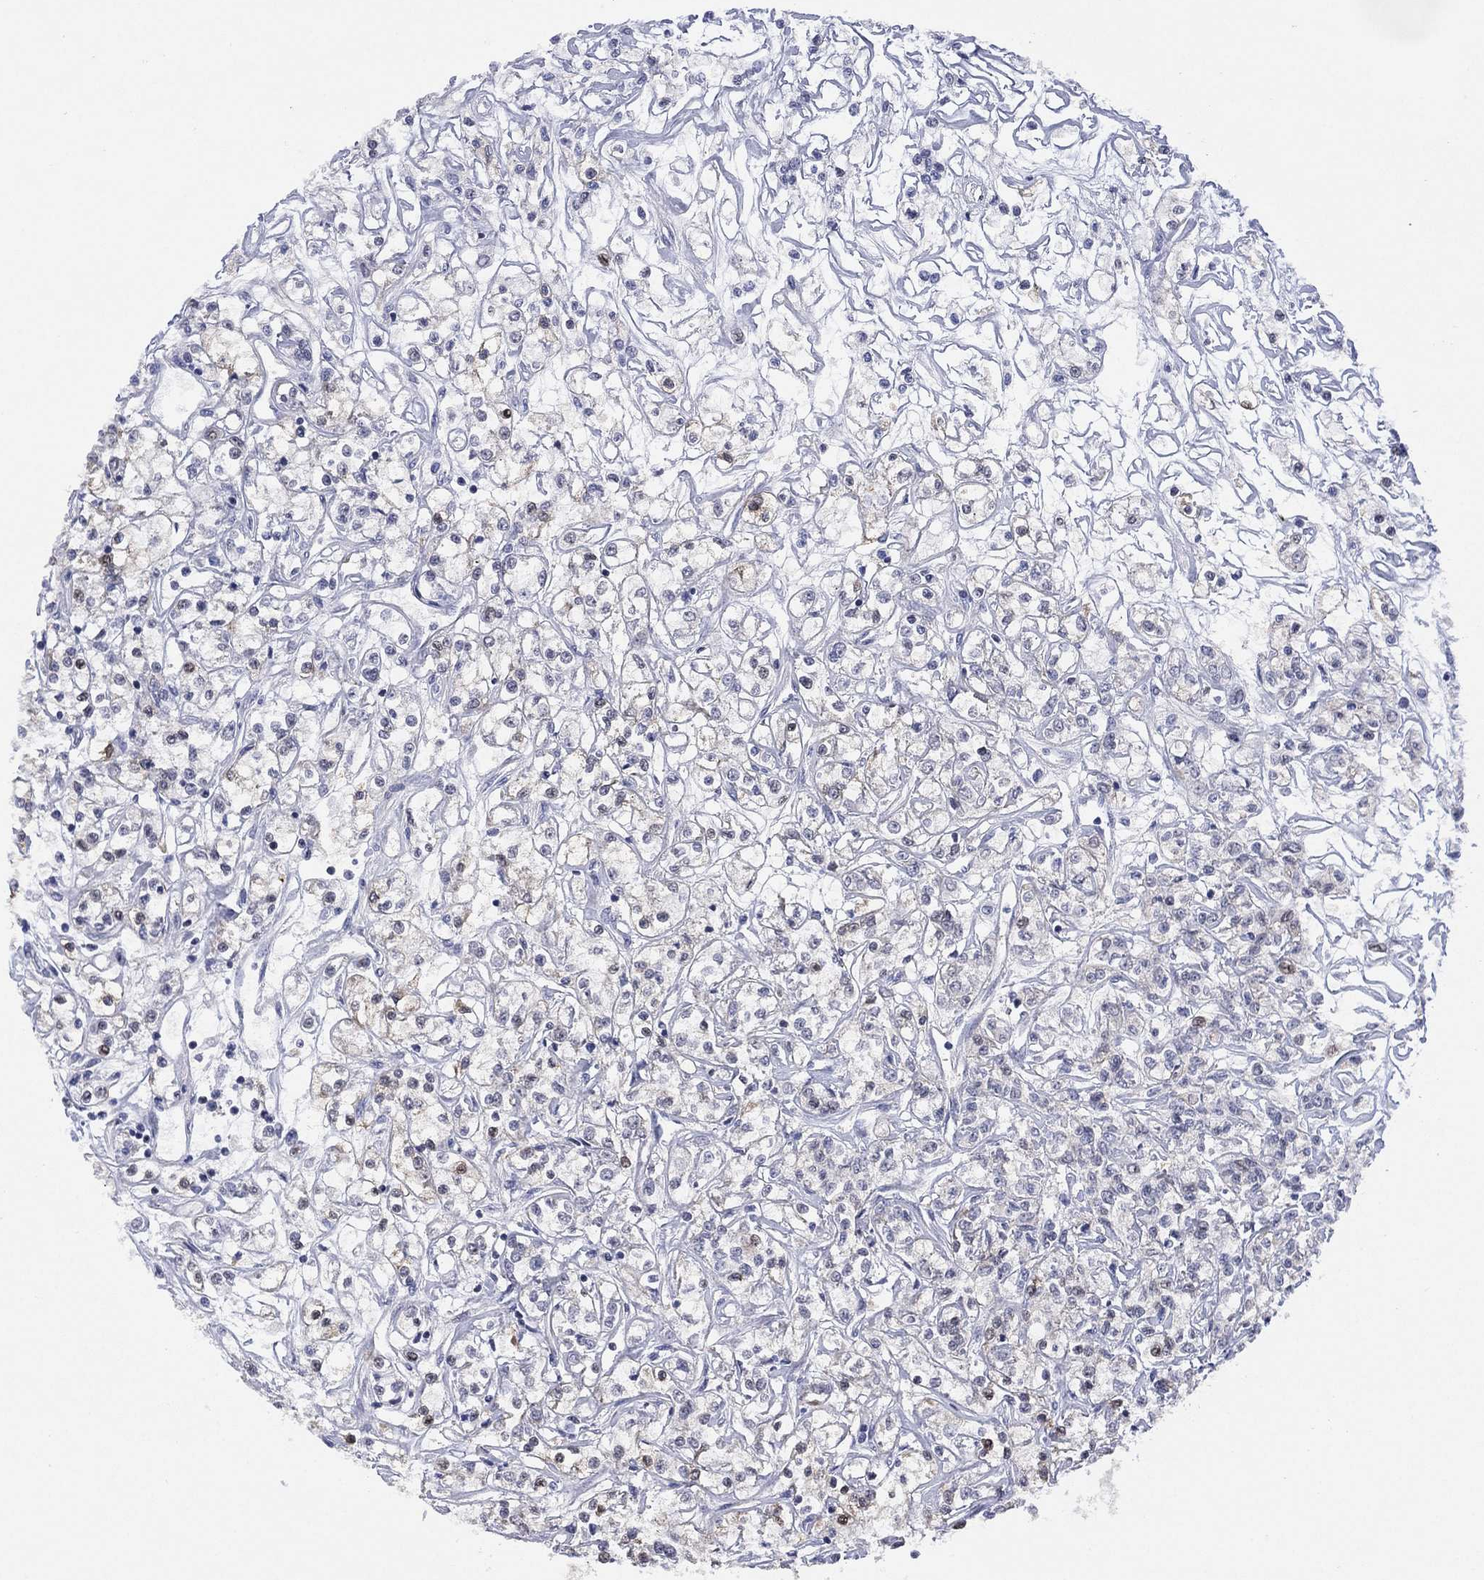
{"staining": {"intensity": "moderate", "quantity": "<25%", "location": "cytoplasmic/membranous"}, "tissue": "renal cancer", "cell_type": "Tumor cells", "image_type": "cancer", "snomed": [{"axis": "morphology", "description": "Adenocarcinoma, NOS"}, {"axis": "topography", "description": "Kidney"}], "caption": "IHC photomicrograph of neoplastic tissue: renal adenocarcinoma stained using IHC exhibits low levels of moderate protein expression localized specifically in the cytoplasmic/membranous of tumor cells, appearing as a cytoplasmic/membranous brown color.", "gene": "SLC4A4", "patient": {"sex": "female", "age": 59}}